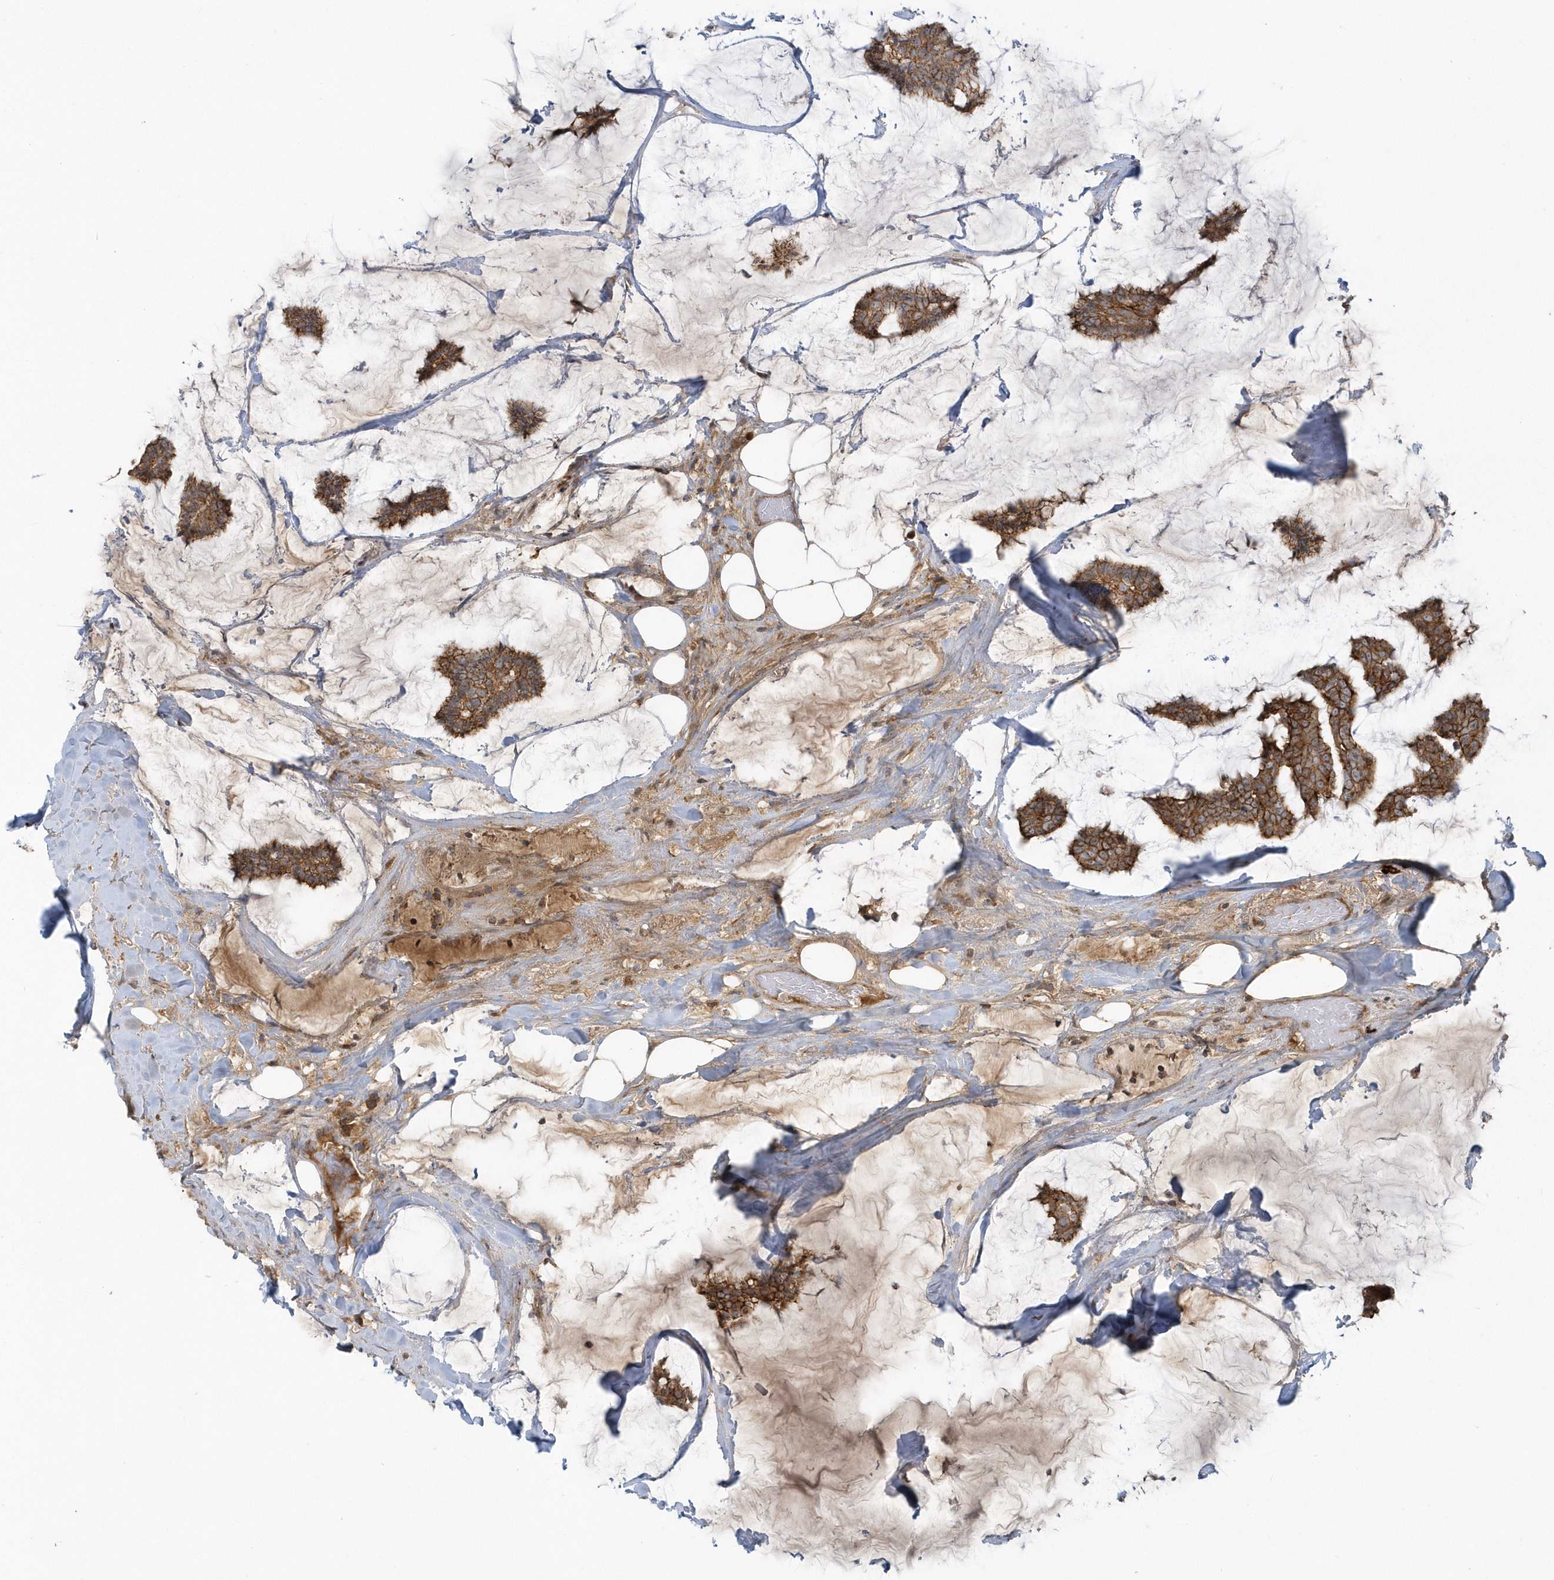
{"staining": {"intensity": "moderate", "quantity": ">75%", "location": "cytoplasmic/membranous"}, "tissue": "breast cancer", "cell_type": "Tumor cells", "image_type": "cancer", "snomed": [{"axis": "morphology", "description": "Duct carcinoma"}, {"axis": "topography", "description": "Breast"}], "caption": "Breast invasive ductal carcinoma stained with DAB immunohistochemistry (IHC) exhibits medium levels of moderate cytoplasmic/membranous expression in approximately >75% of tumor cells.", "gene": "STIM2", "patient": {"sex": "female", "age": 93}}